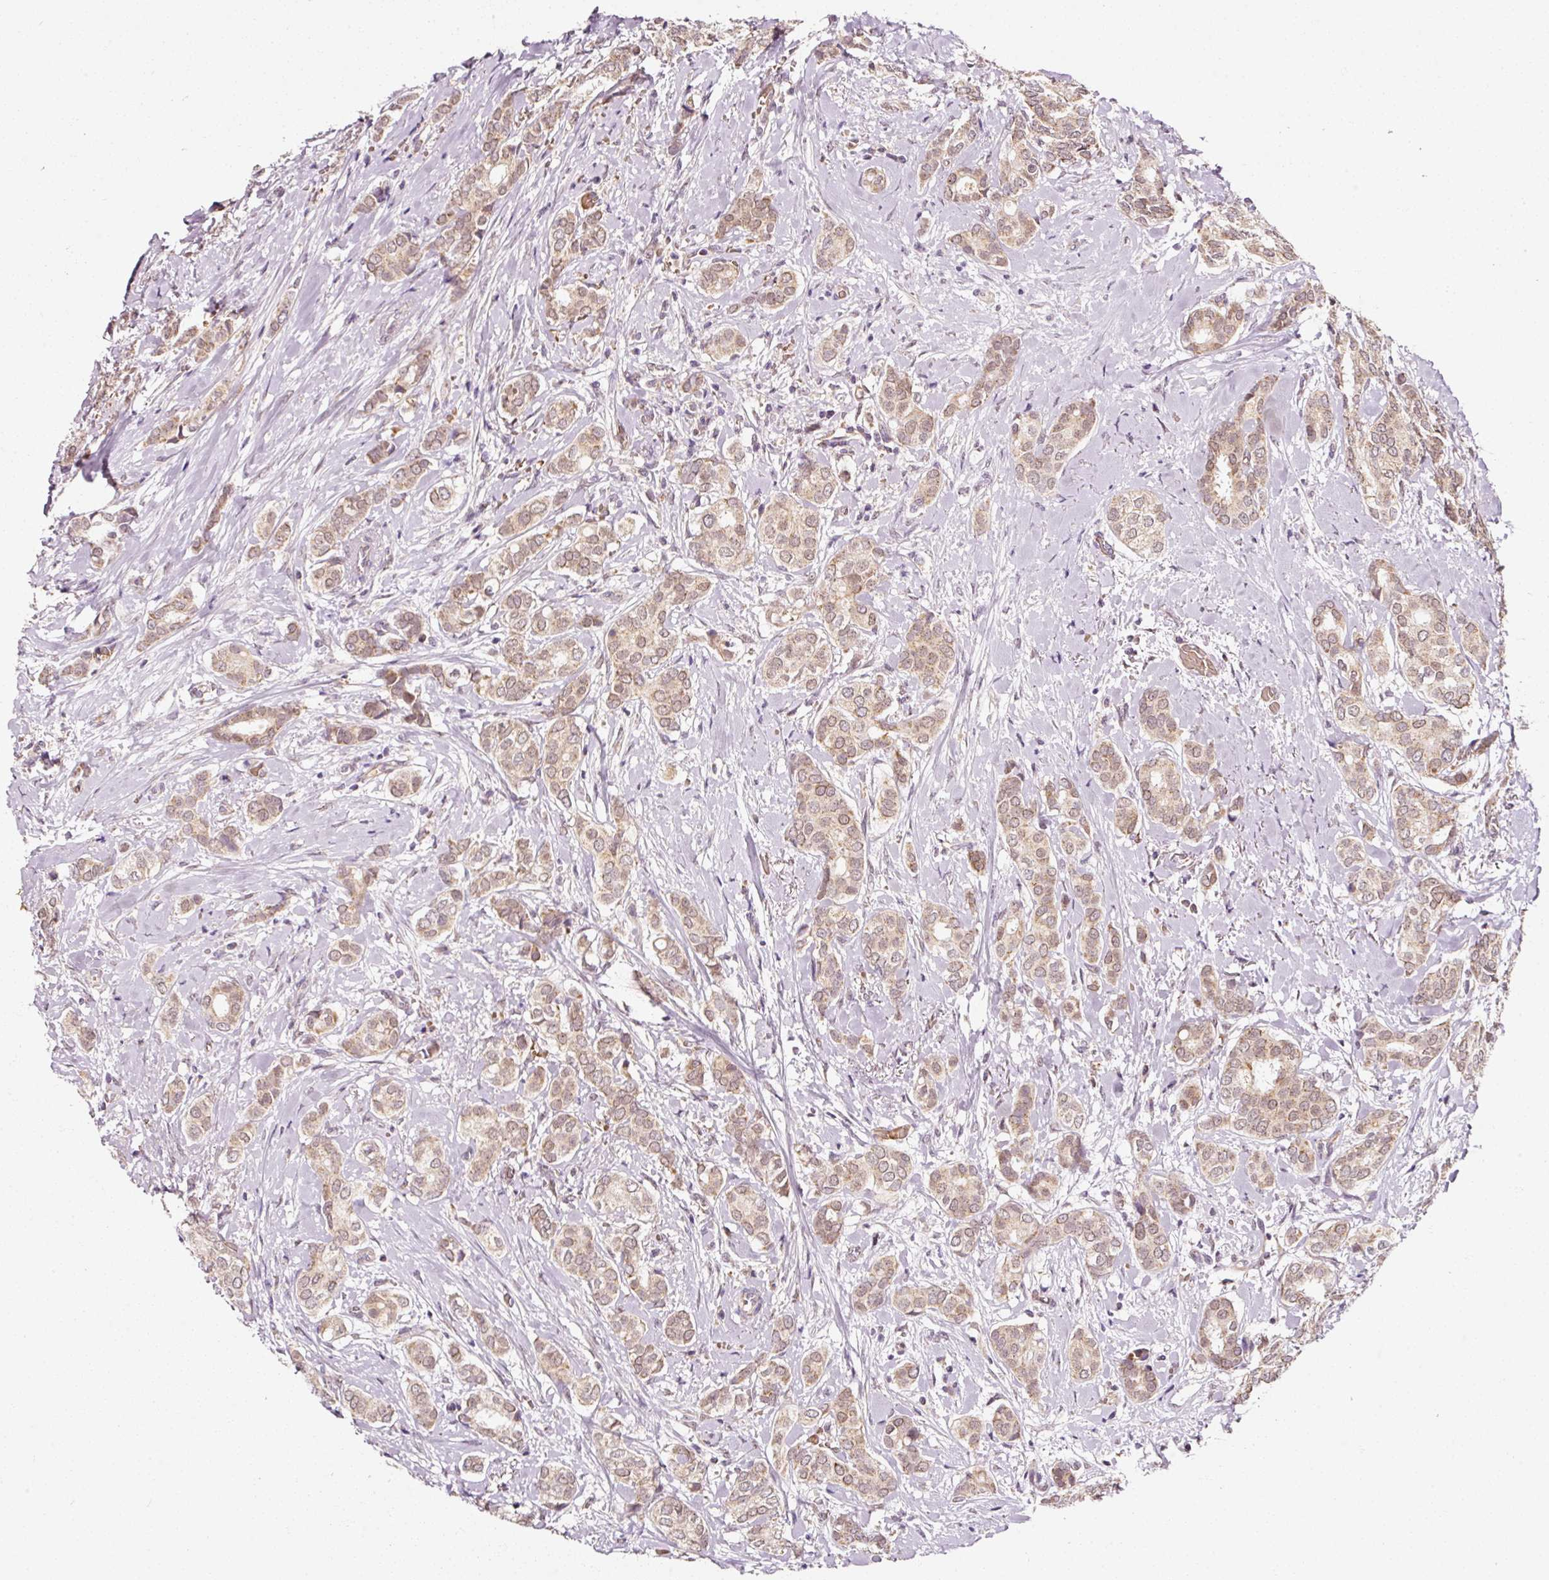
{"staining": {"intensity": "weak", "quantity": ">75%", "location": "cytoplasmic/membranous,nuclear"}, "tissue": "breast cancer", "cell_type": "Tumor cells", "image_type": "cancer", "snomed": [{"axis": "morphology", "description": "Duct carcinoma"}, {"axis": "topography", "description": "Breast"}], "caption": "Immunohistochemical staining of human breast infiltrating ductal carcinoma exhibits low levels of weak cytoplasmic/membranous and nuclear expression in approximately >75% of tumor cells.", "gene": "ZNF460", "patient": {"sex": "female", "age": 73}}